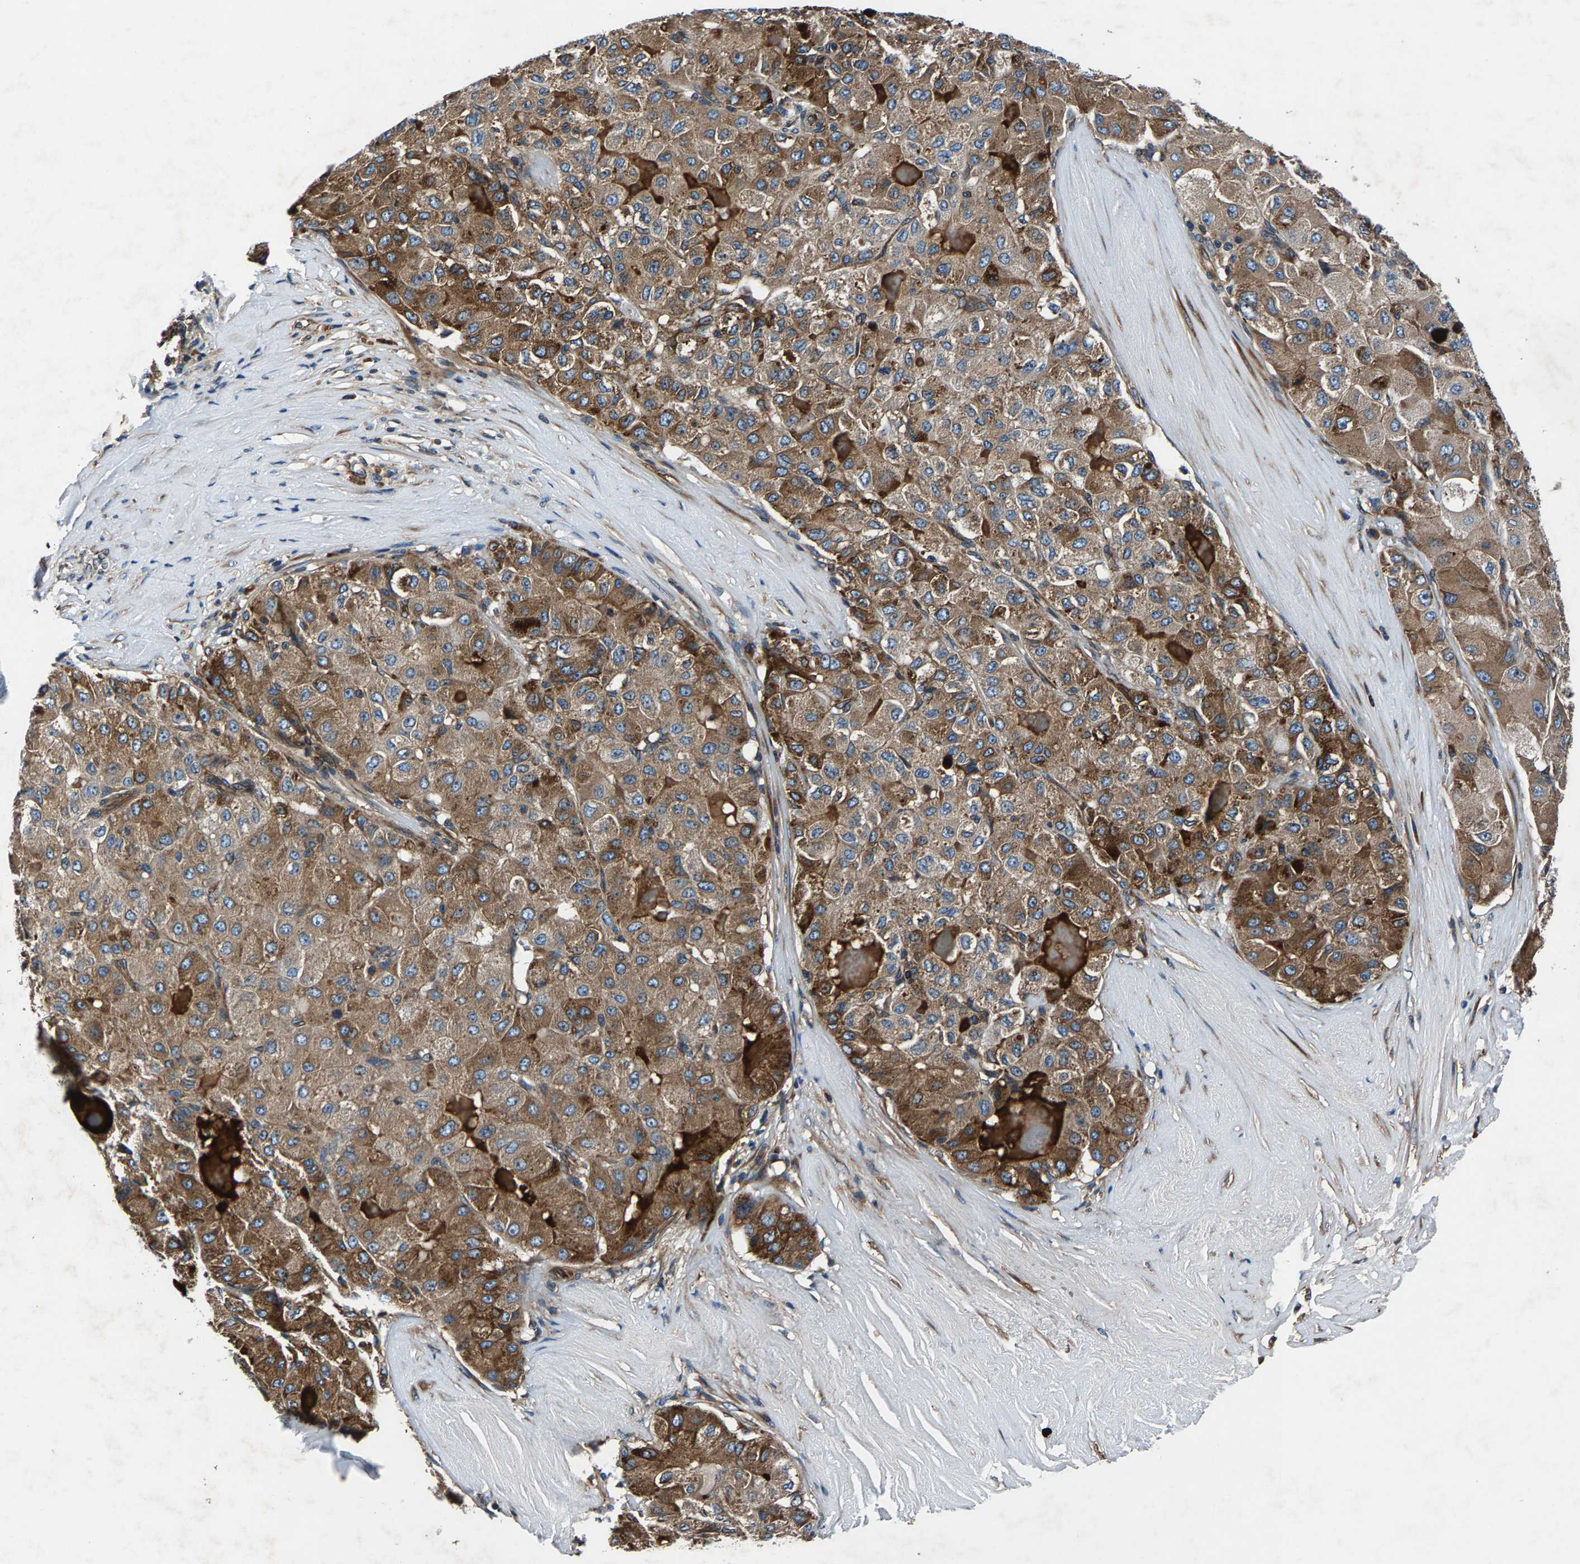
{"staining": {"intensity": "moderate", "quantity": ">75%", "location": "cytoplasmic/membranous"}, "tissue": "liver cancer", "cell_type": "Tumor cells", "image_type": "cancer", "snomed": [{"axis": "morphology", "description": "Carcinoma, Hepatocellular, NOS"}, {"axis": "topography", "description": "Liver"}], "caption": "Immunohistochemistry (DAB) staining of liver hepatocellular carcinoma exhibits moderate cytoplasmic/membranous protein positivity in about >75% of tumor cells.", "gene": "LPCAT1", "patient": {"sex": "male", "age": 80}}